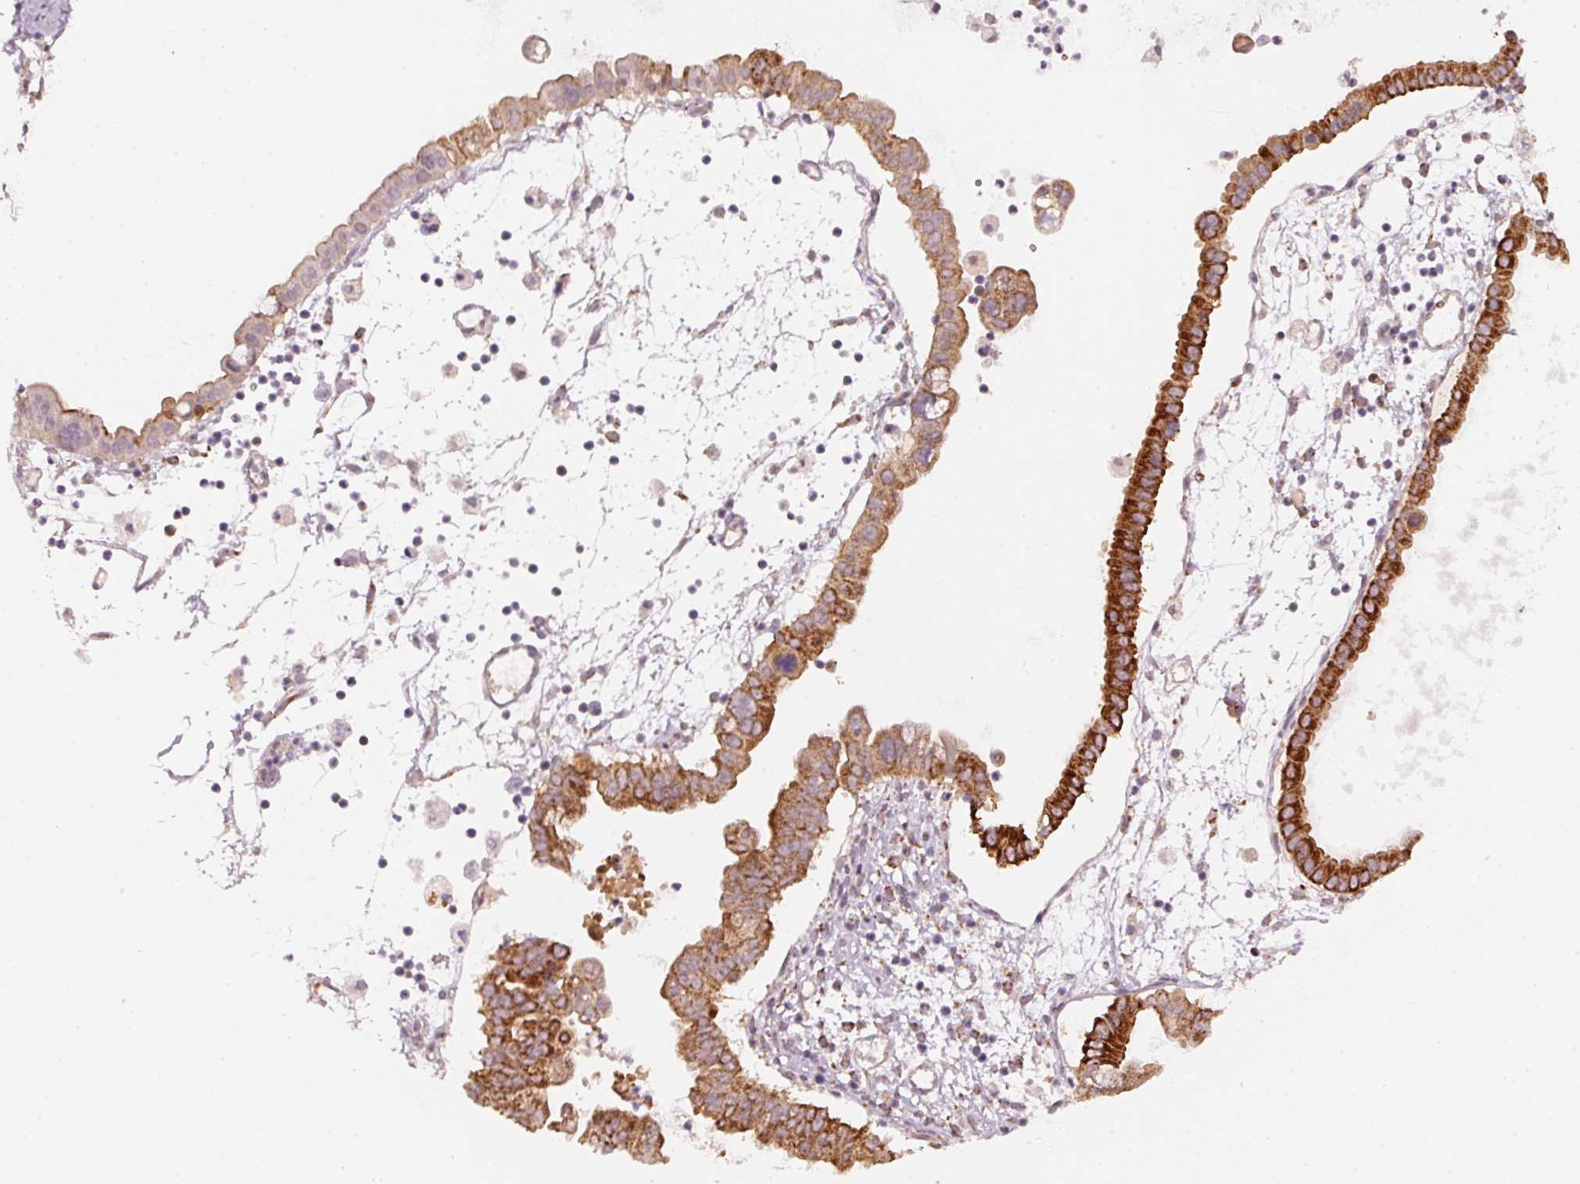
{"staining": {"intensity": "strong", "quantity": ">75%", "location": "cytoplasmic/membranous"}, "tissue": "ovarian cancer", "cell_type": "Tumor cells", "image_type": "cancer", "snomed": [{"axis": "morphology", "description": "Cystadenocarcinoma, mucinous, NOS"}, {"axis": "topography", "description": "Ovary"}], "caption": "Mucinous cystadenocarcinoma (ovarian) stained for a protein (brown) demonstrates strong cytoplasmic/membranous positive expression in approximately >75% of tumor cells.", "gene": "ARHGAP22", "patient": {"sex": "female", "age": 61}}